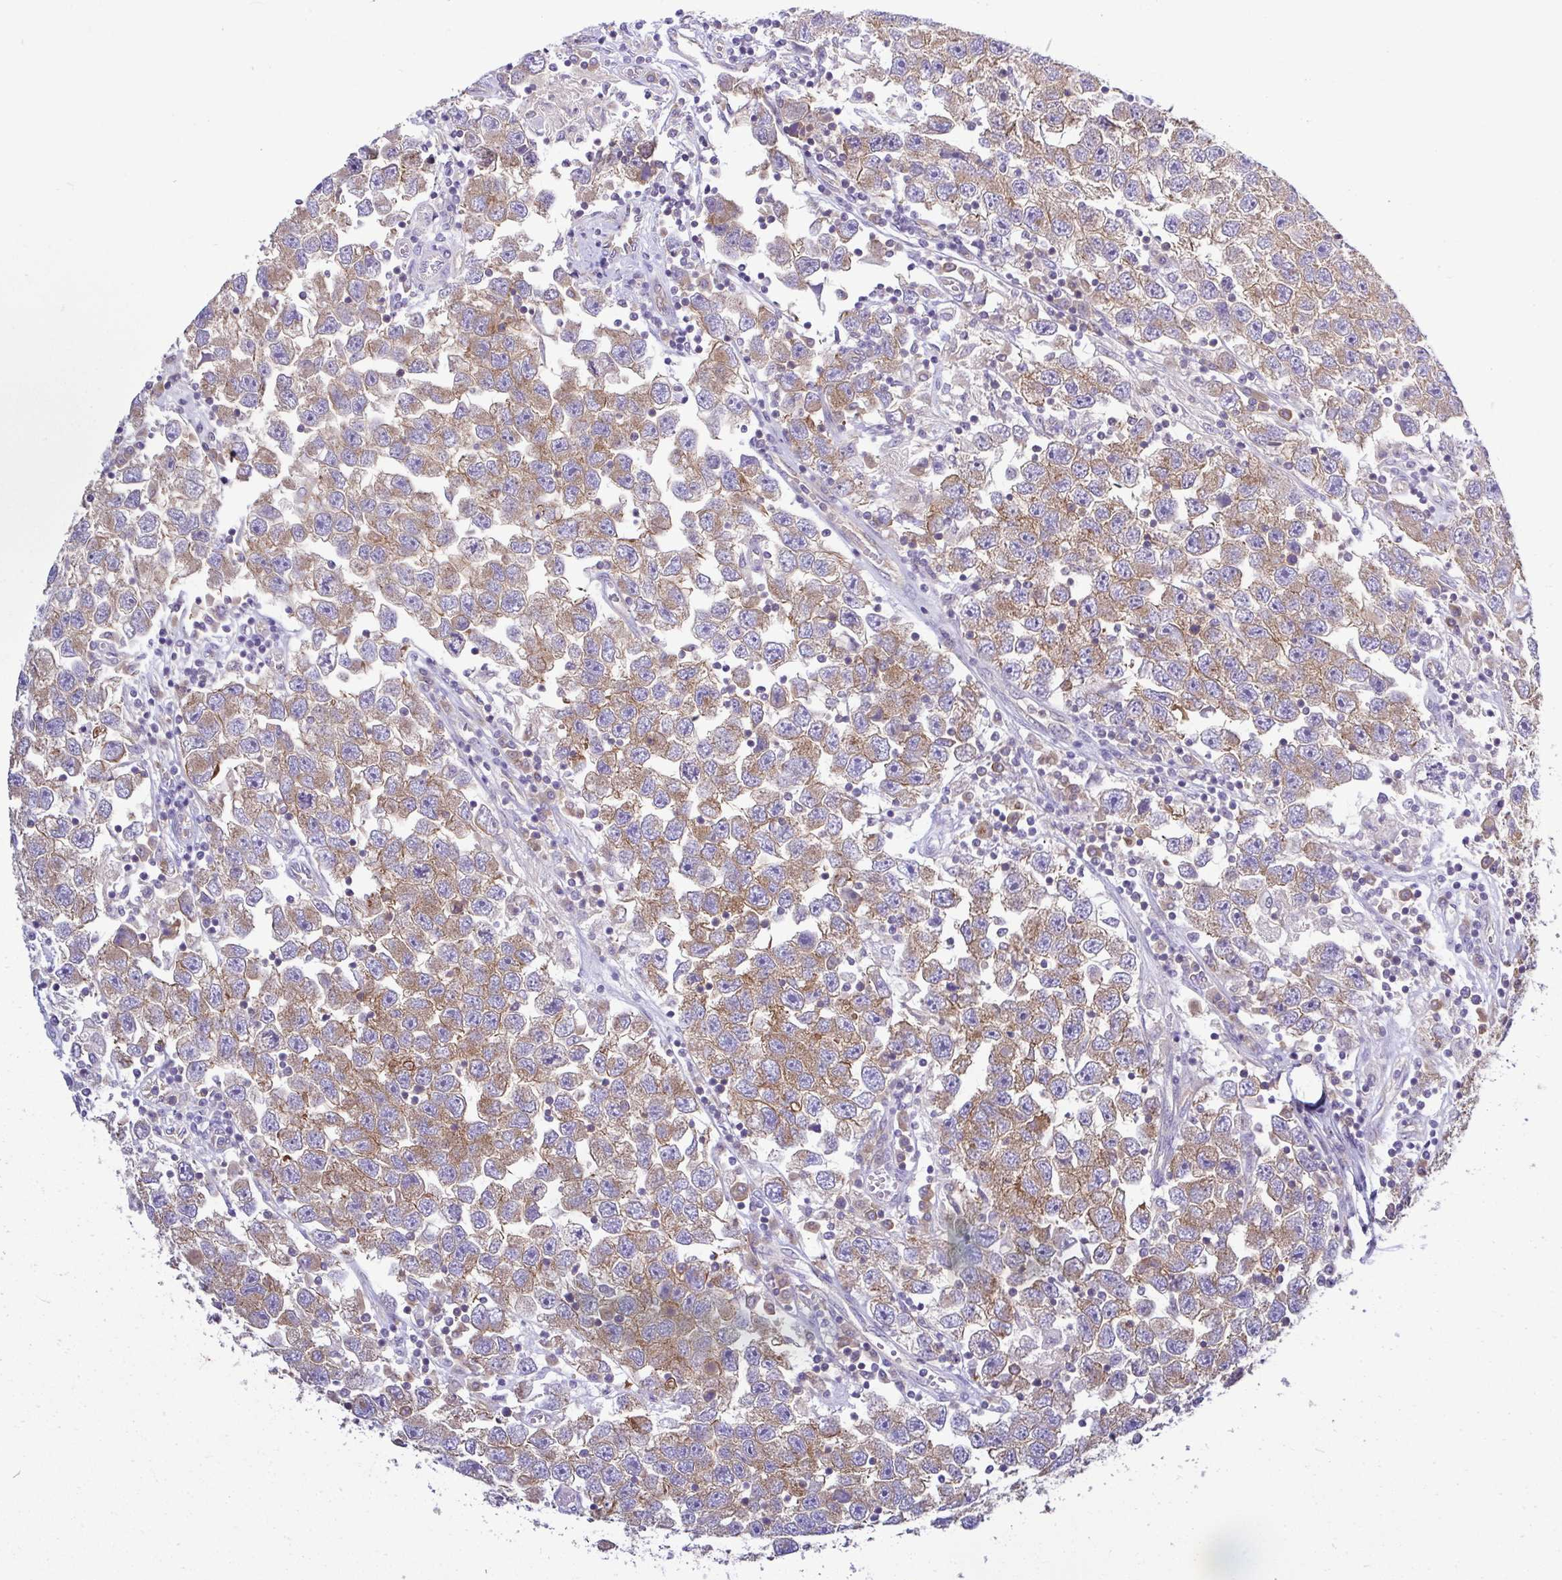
{"staining": {"intensity": "moderate", "quantity": ">75%", "location": "cytoplasmic/membranous"}, "tissue": "testis cancer", "cell_type": "Tumor cells", "image_type": "cancer", "snomed": [{"axis": "morphology", "description": "Seminoma, NOS"}, {"axis": "topography", "description": "Testis"}], "caption": "Moderate cytoplasmic/membranous staining is appreciated in approximately >75% of tumor cells in testis cancer (seminoma).", "gene": "LARS1", "patient": {"sex": "male", "age": 26}}